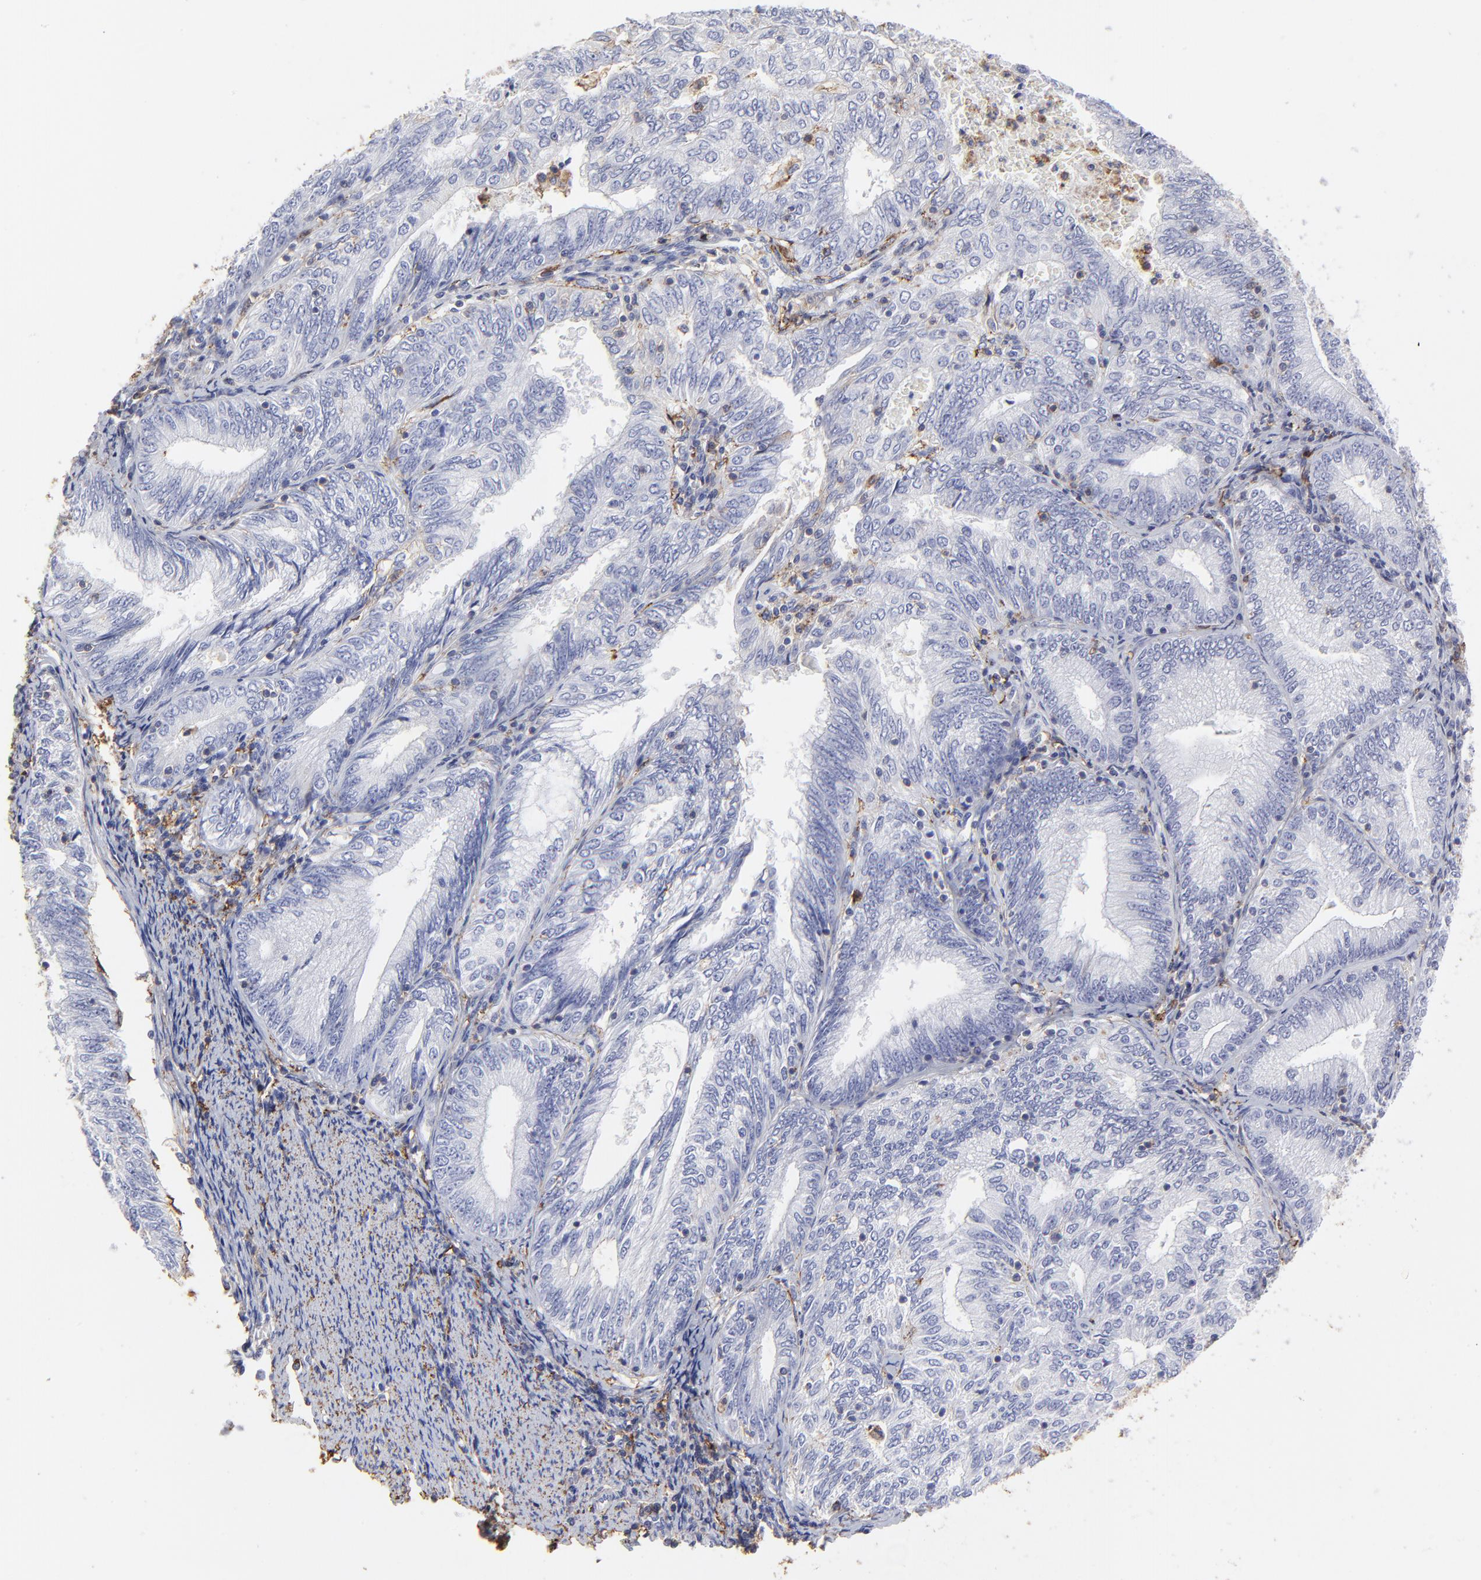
{"staining": {"intensity": "negative", "quantity": "none", "location": "none"}, "tissue": "endometrial cancer", "cell_type": "Tumor cells", "image_type": "cancer", "snomed": [{"axis": "morphology", "description": "Adenocarcinoma, NOS"}, {"axis": "topography", "description": "Endometrium"}], "caption": "Adenocarcinoma (endometrial) stained for a protein using immunohistochemistry displays no positivity tumor cells.", "gene": "ANXA6", "patient": {"sex": "female", "age": 69}}